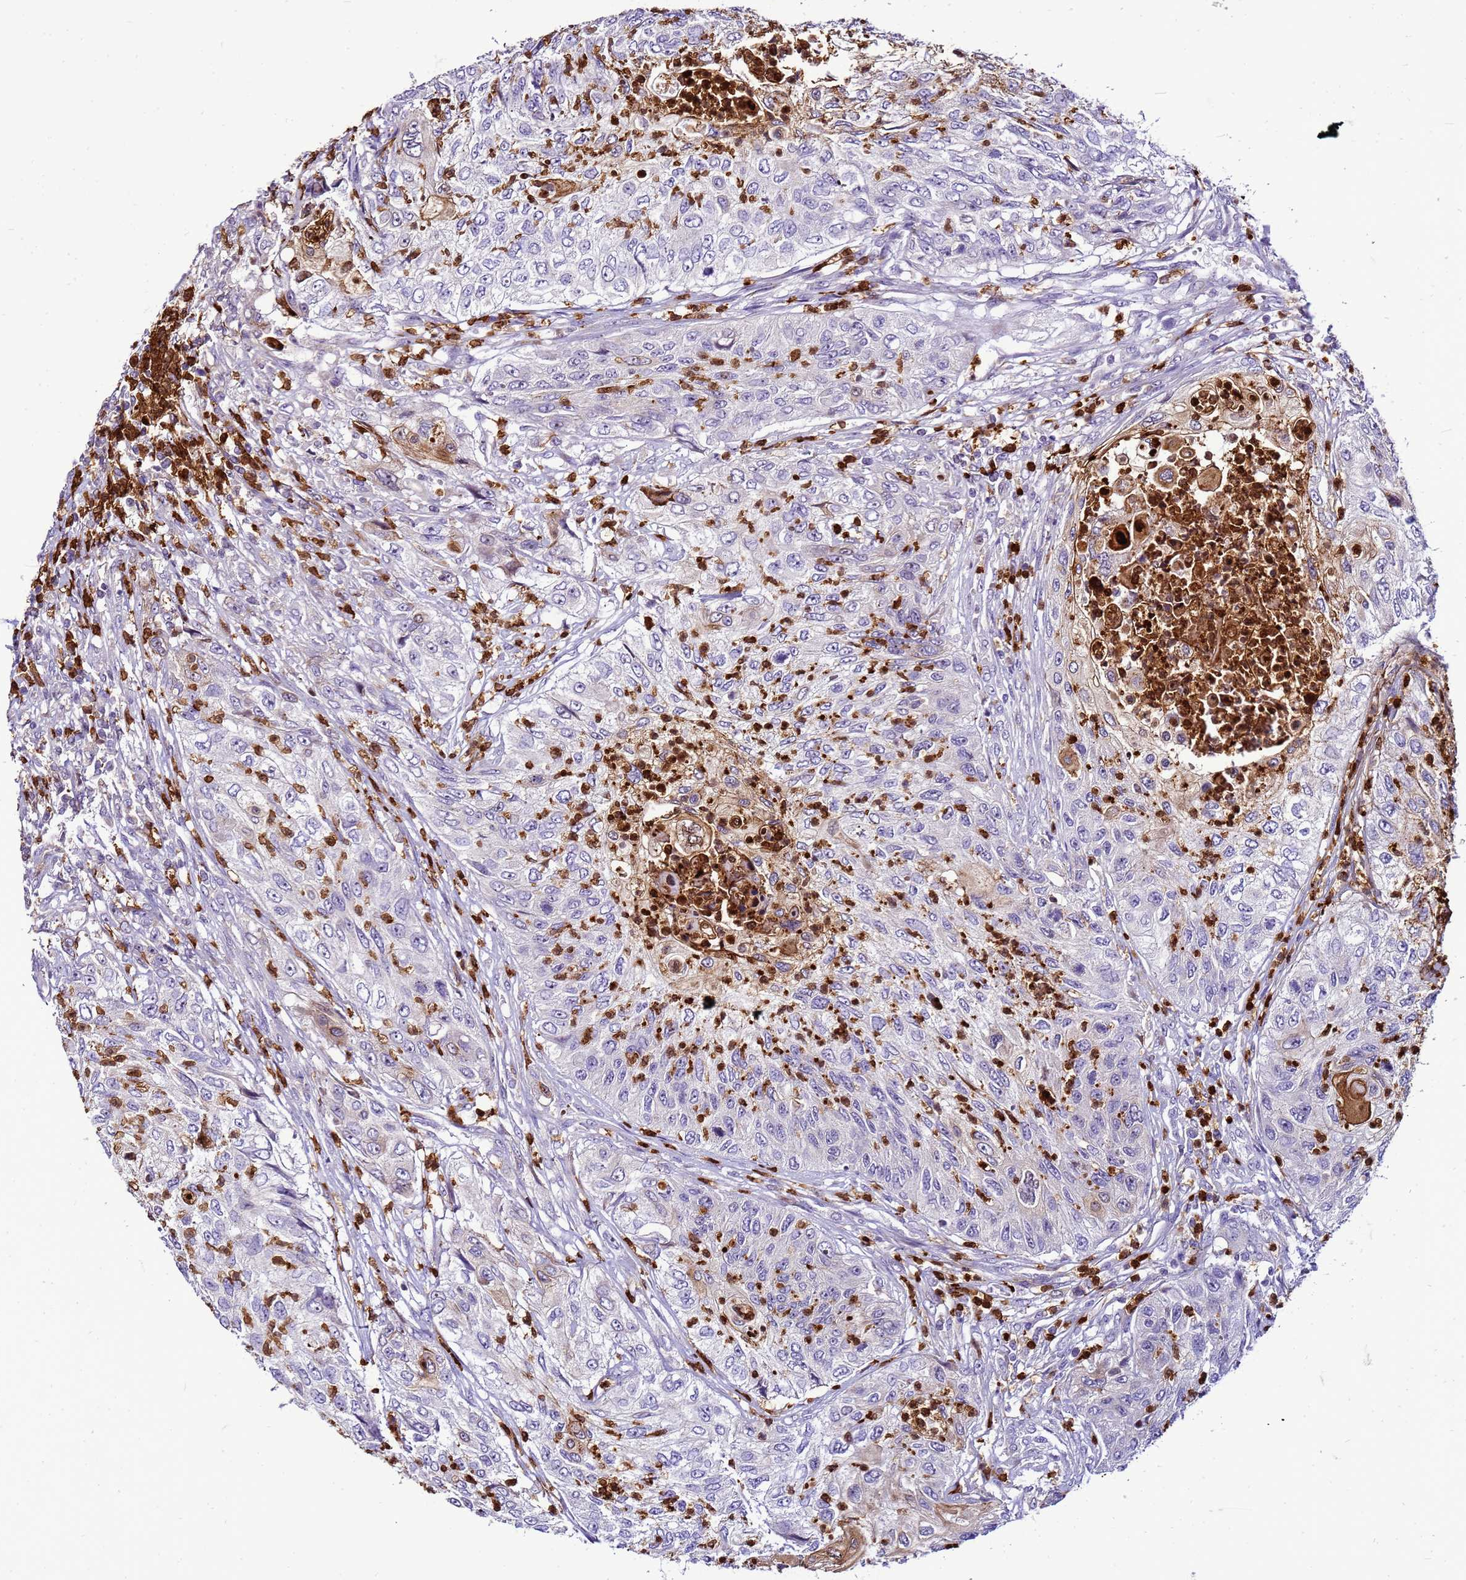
{"staining": {"intensity": "negative", "quantity": "none", "location": "none"}, "tissue": "urothelial cancer", "cell_type": "Tumor cells", "image_type": "cancer", "snomed": [{"axis": "morphology", "description": "Urothelial carcinoma, High grade"}, {"axis": "topography", "description": "Urinary bladder"}], "caption": "Tumor cells show no significant staining in high-grade urothelial carcinoma. (DAB (3,3'-diaminobenzidine) immunohistochemistry visualized using brightfield microscopy, high magnification).", "gene": "VPS4B", "patient": {"sex": "female", "age": 60}}